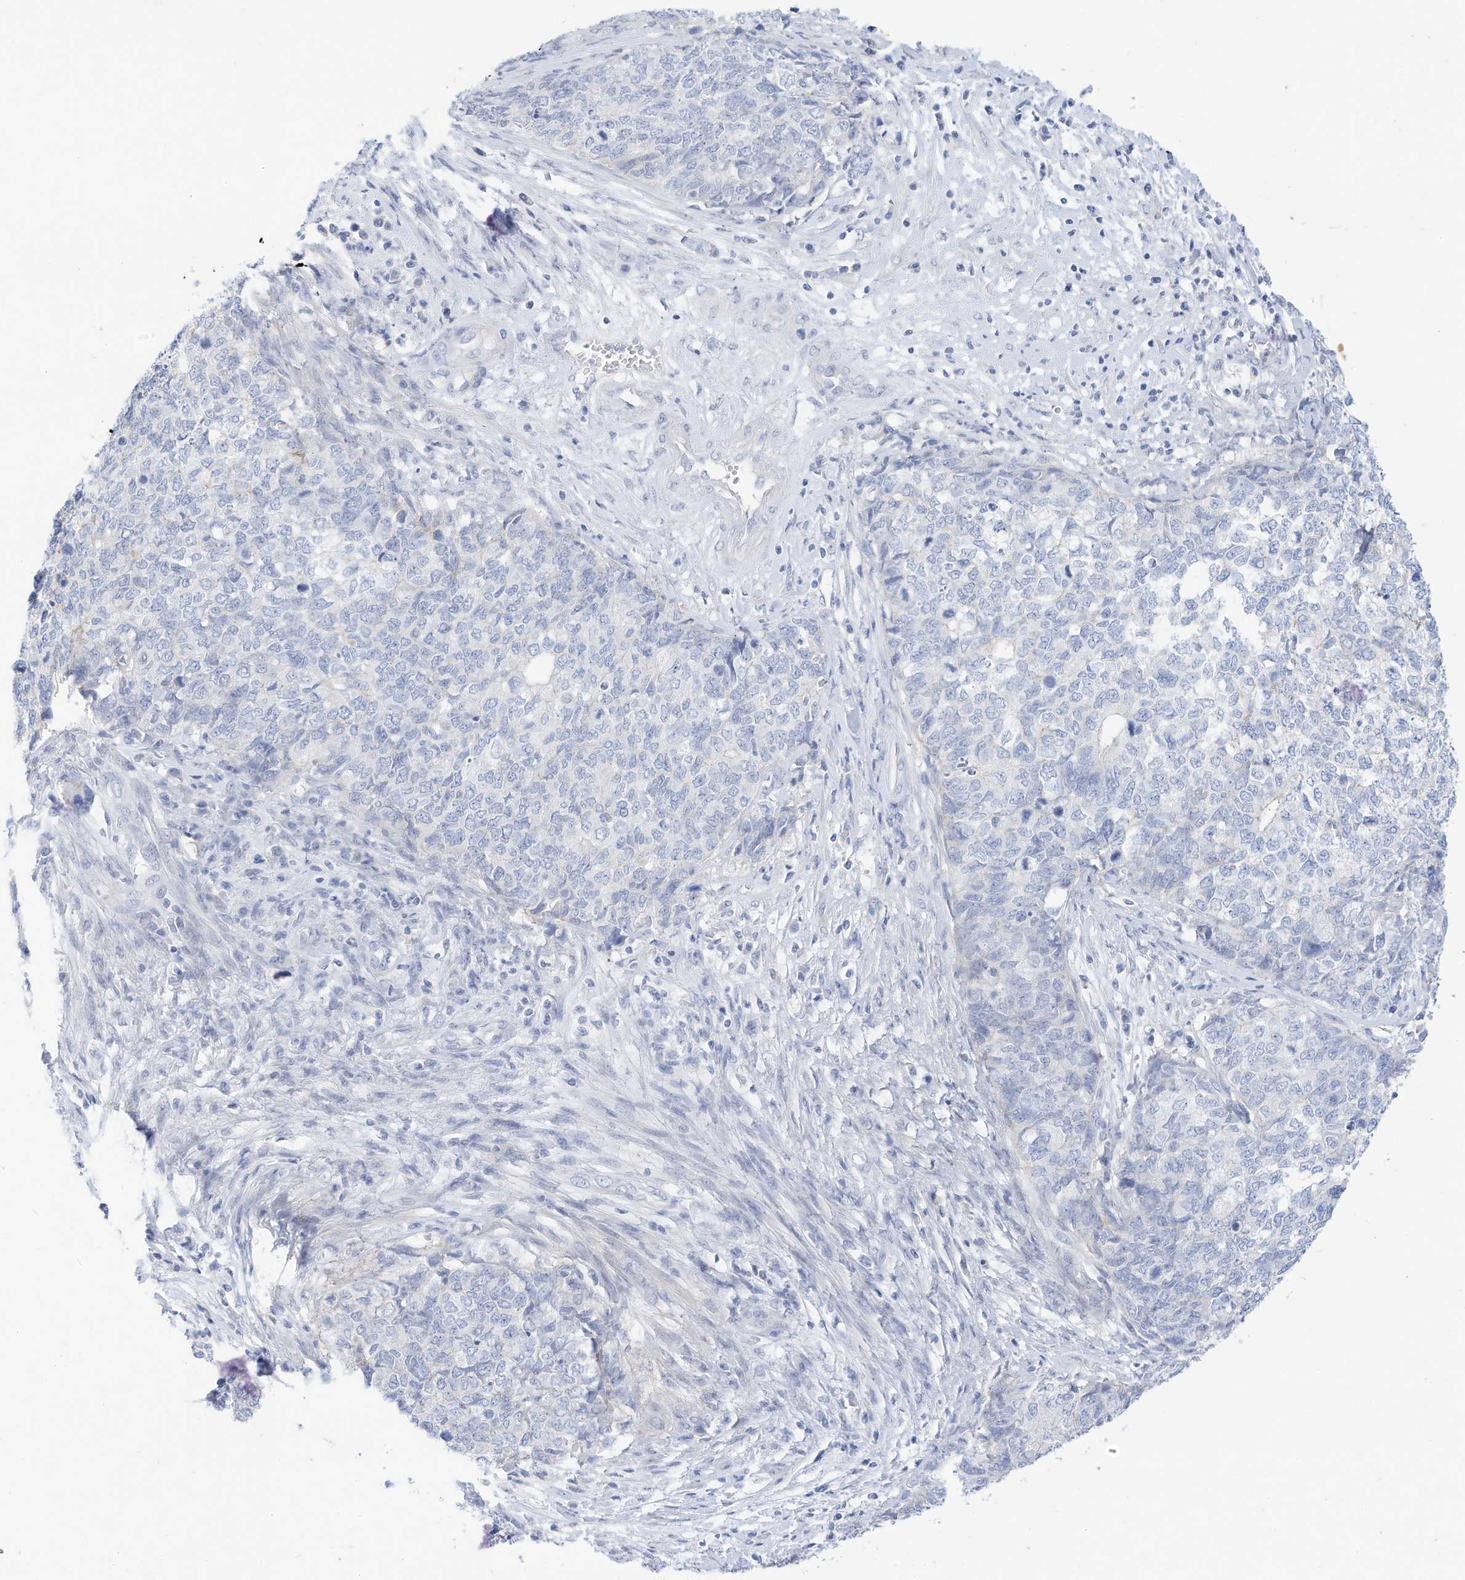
{"staining": {"intensity": "negative", "quantity": "none", "location": "none"}, "tissue": "cervical cancer", "cell_type": "Tumor cells", "image_type": "cancer", "snomed": [{"axis": "morphology", "description": "Squamous cell carcinoma, NOS"}, {"axis": "topography", "description": "Cervix"}], "caption": "Human cervical cancer stained for a protein using immunohistochemistry (IHC) demonstrates no staining in tumor cells.", "gene": "SPOCD1", "patient": {"sex": "female", "age": 63}}